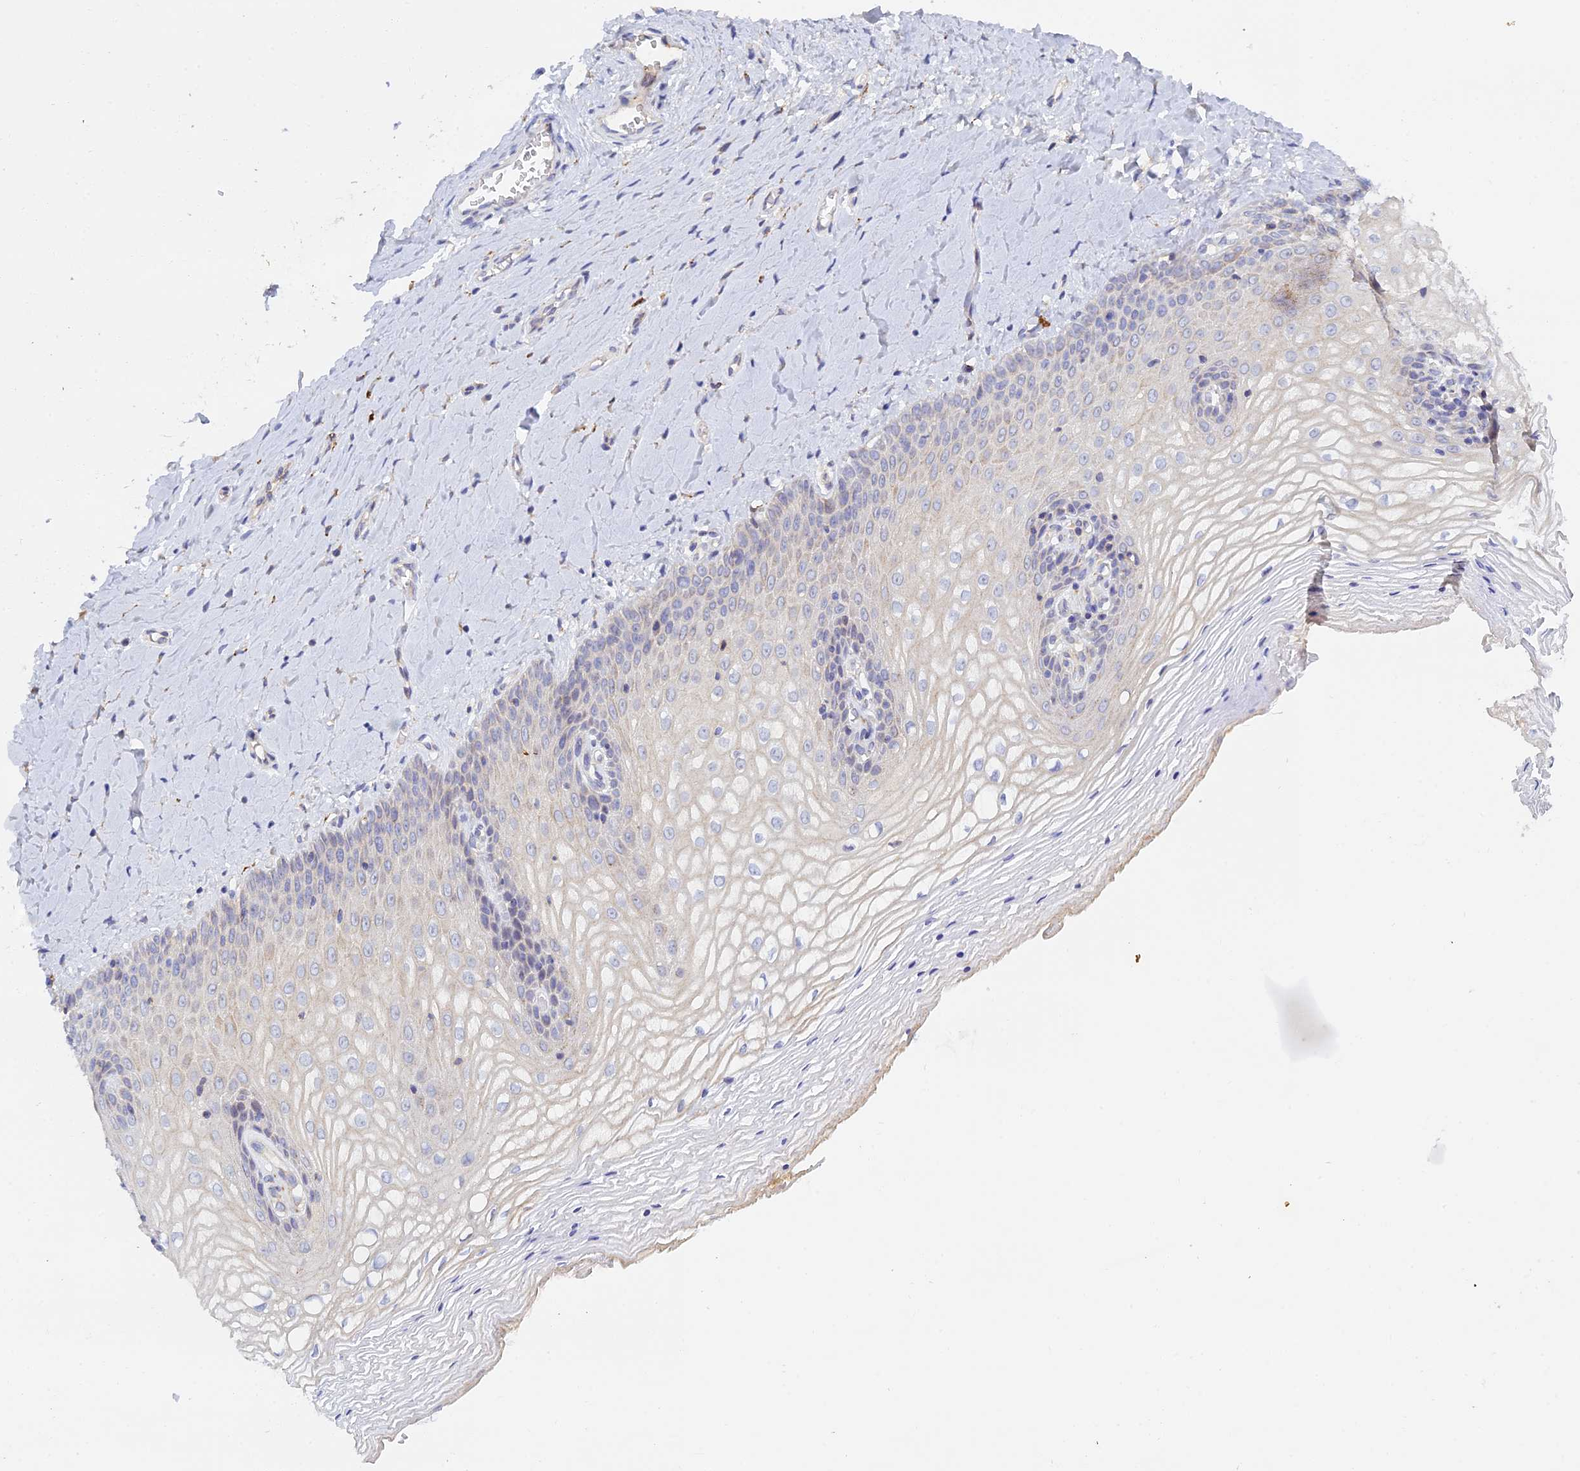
{"staining": {"intensity": "weak", "quantity": "<25%", "location": "cytoplasmic/membranous"}, "tissue": "vagina", "cell_type": "Squamous epithelial cells", "image_type": "normal", "snomed": [{"axis": "morphology", "description": "Normal tissue, NOS"}, {"axis": "topography", "description": "Vagina"}], "caption": "An immunohistochemistry photomicrograph of normal vagina is shown. There is no staining in squamous epithelial cells of vagina.", "gene": "RPGRIP1L", "patient": {"sex": "female", "age": 65}}